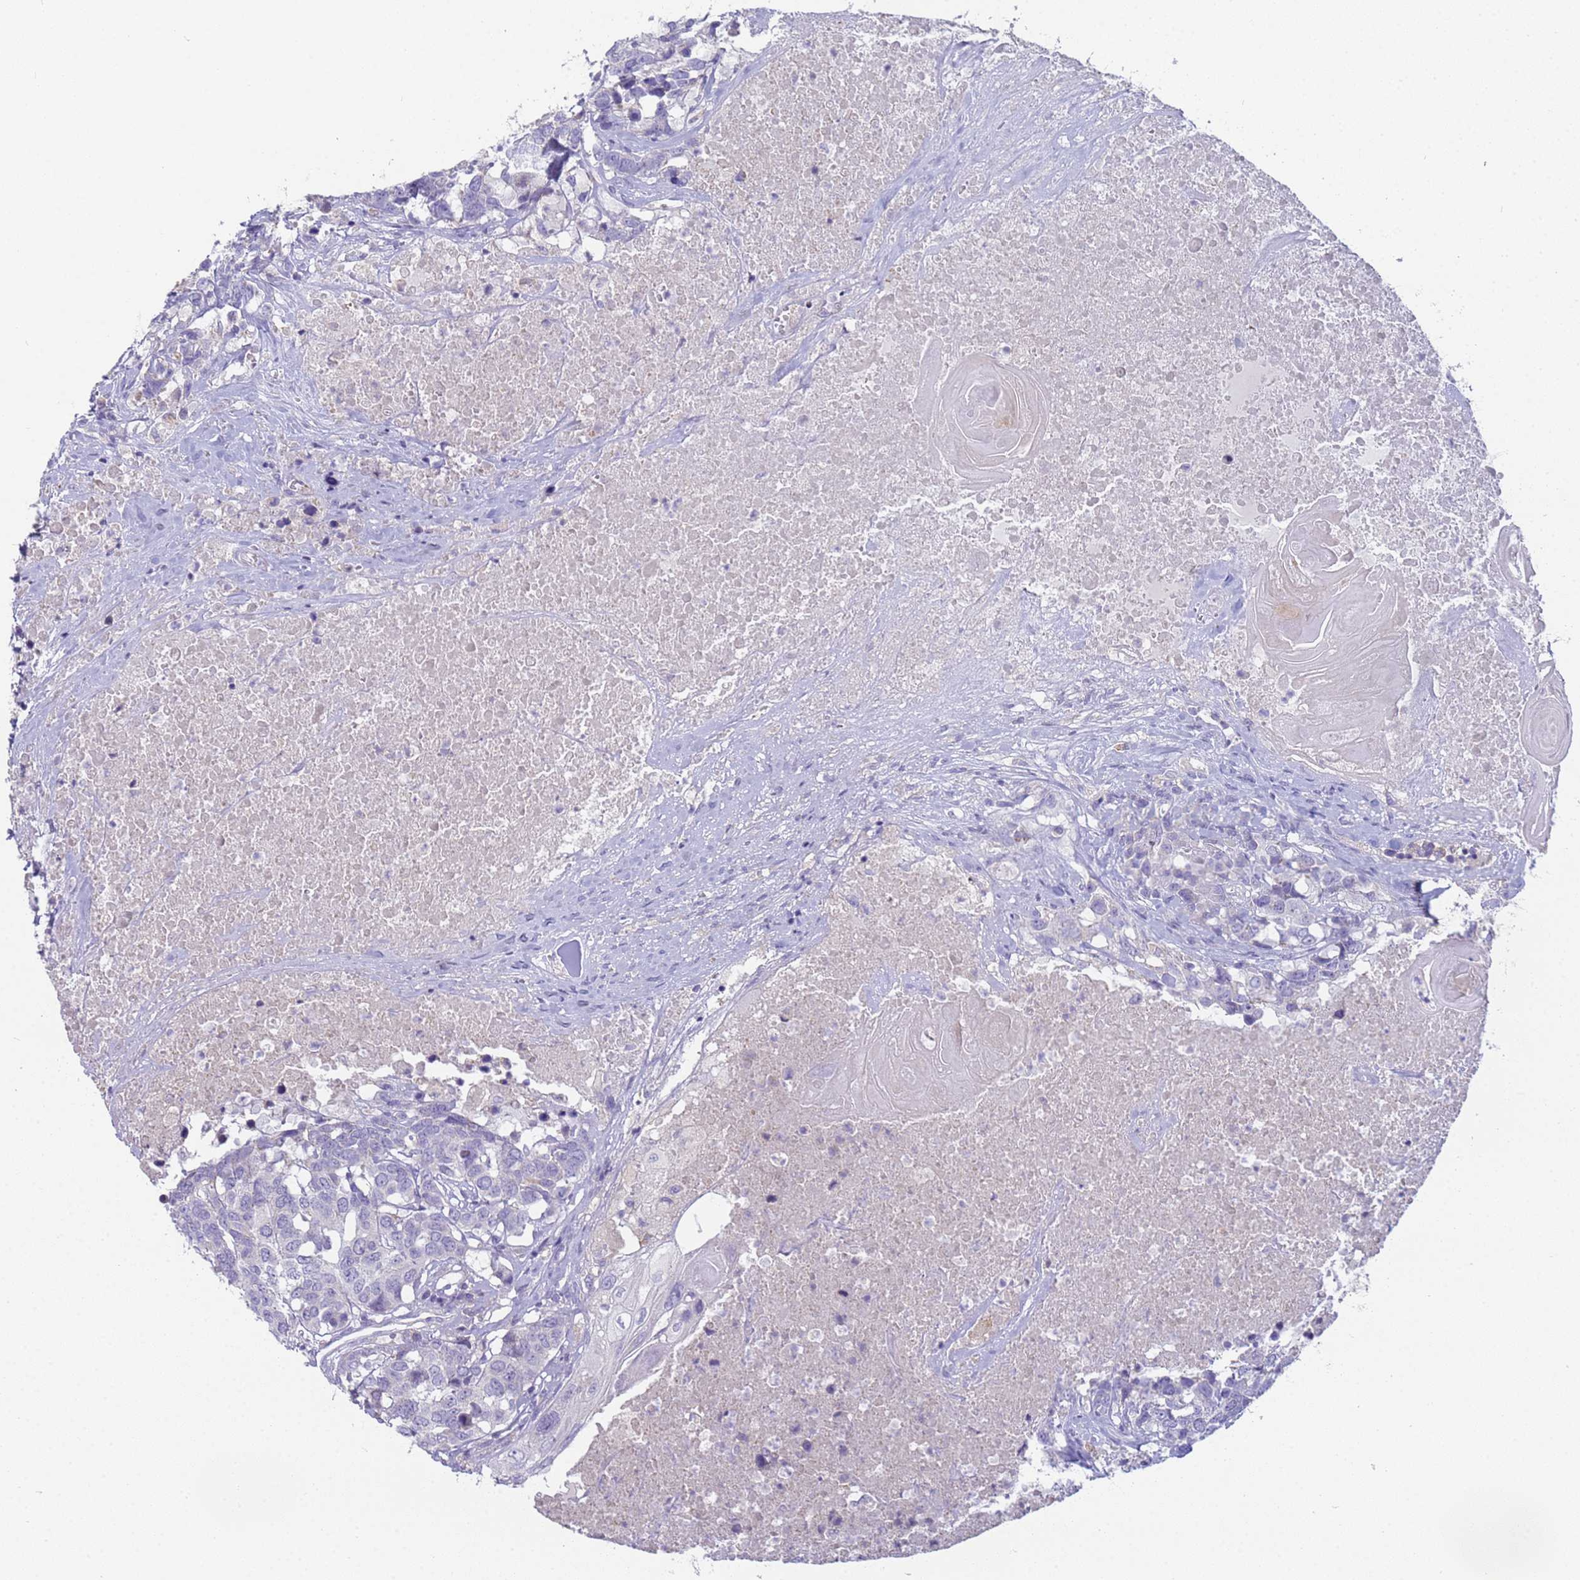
{"staining": {"intensity": "negative", "quantity": "none", "location": "none"}, "tissue": "head and neck cancer", "cell_type": "Tumor cells", "image_type": "cancer", "snomed": [{"axis": "morphology", "description": "Squamous cell carcinoma, NOS"}, {"axis": "topography", "description": "Head-Neck"}], "caption": "The immunohistochemistry (IHC) micrograph has no significant positivity in tumor cells of head and neck cancer tissue.", "gene": "CR1", "patient": {"sex": "male", "age": 66}}